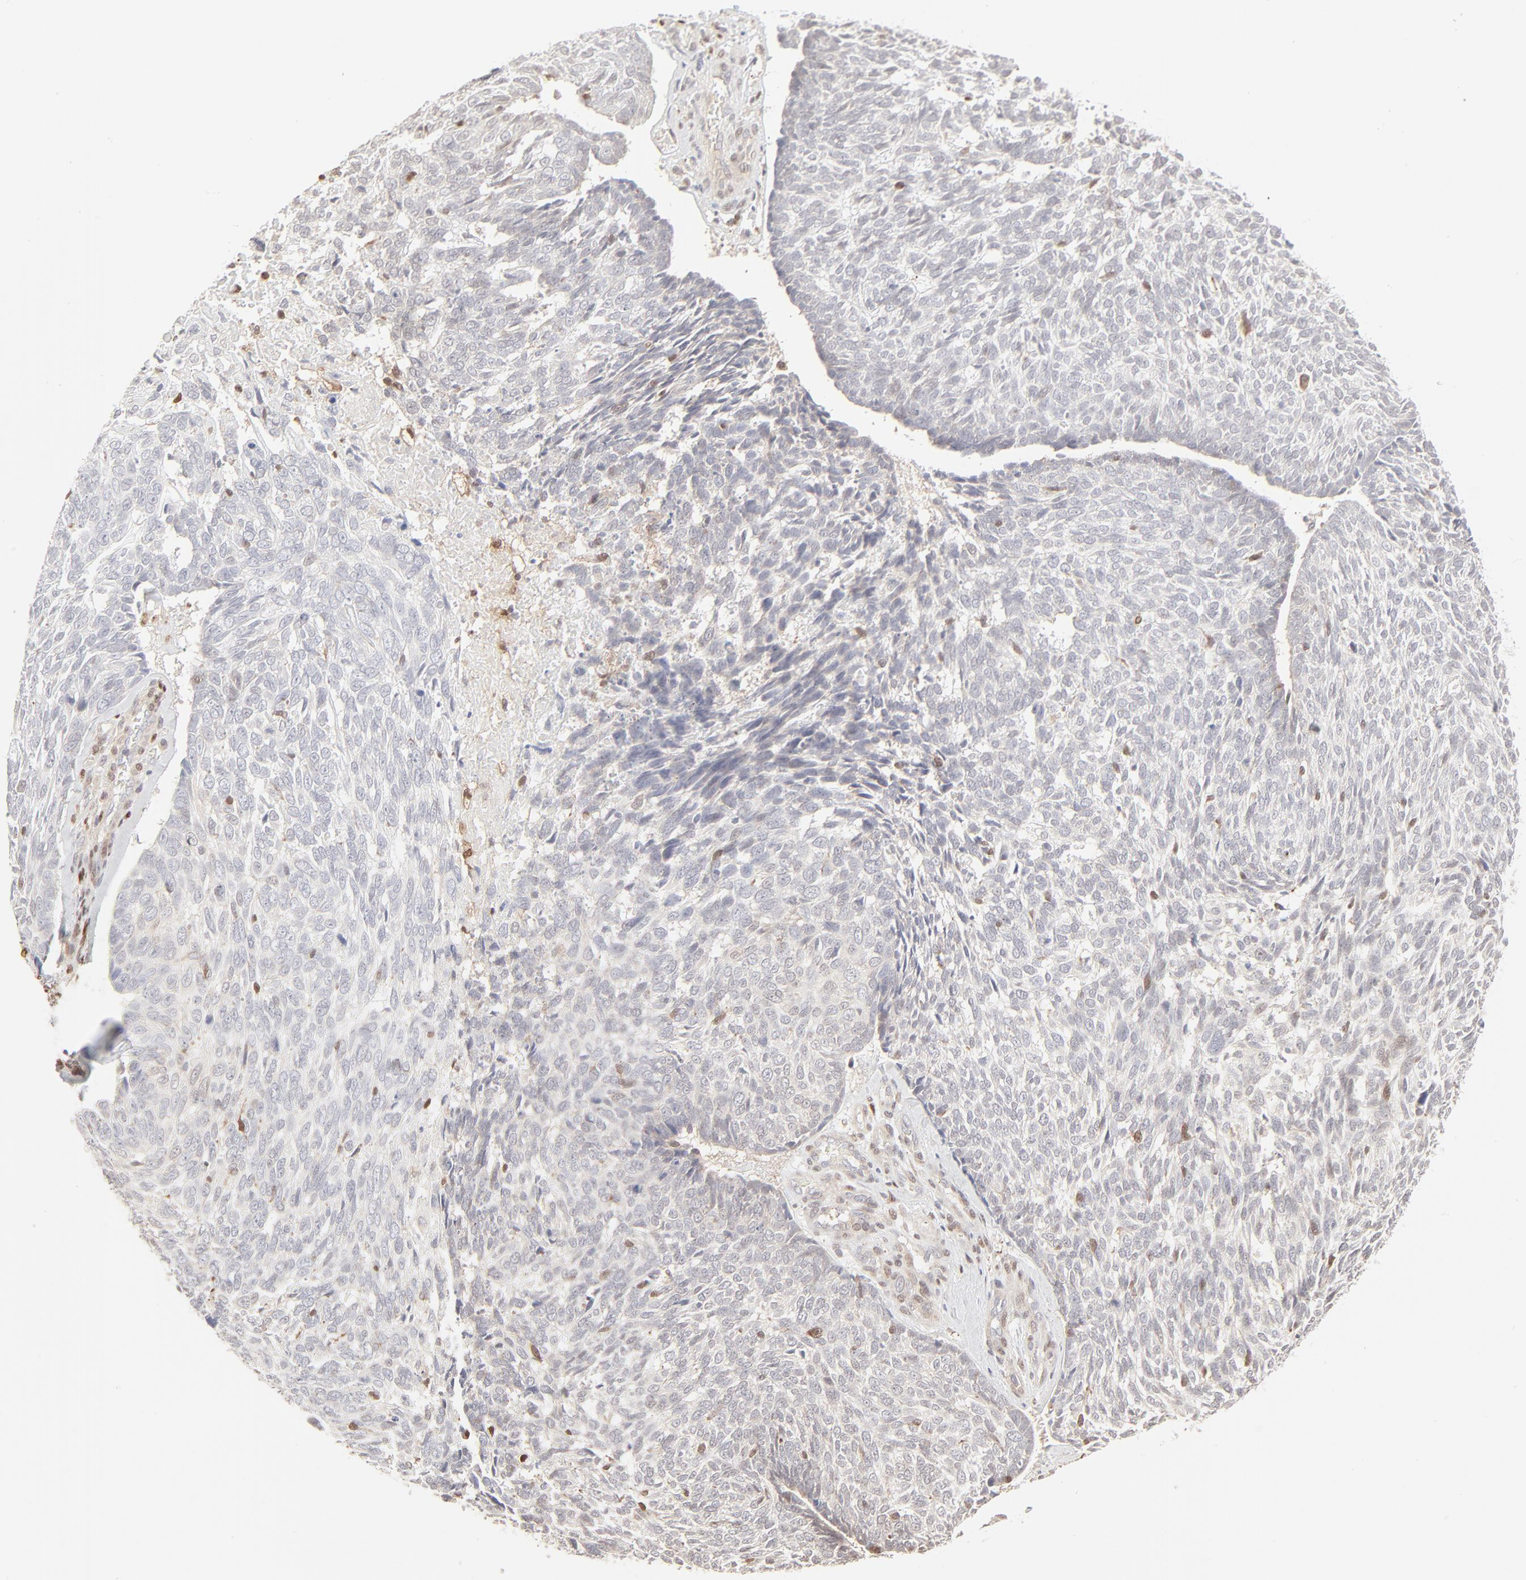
{"staining": {"intensity": "negative", "quantity": "none", "location": "none"}, "tissue": "skin cancer", "cell_type": "Tumor cells", "image_type": "cancer", "snomed": [{"axis": "morphology", "description": "Basal cell carcinoma"}, {"axis": "topography", "description": "Skin"}], "caption": "Immunohistochemistry of skin cancer reveals no staining in tumor cells.", "gene": "LGALS2", "patient": {"sex": "male", "age": 72}}